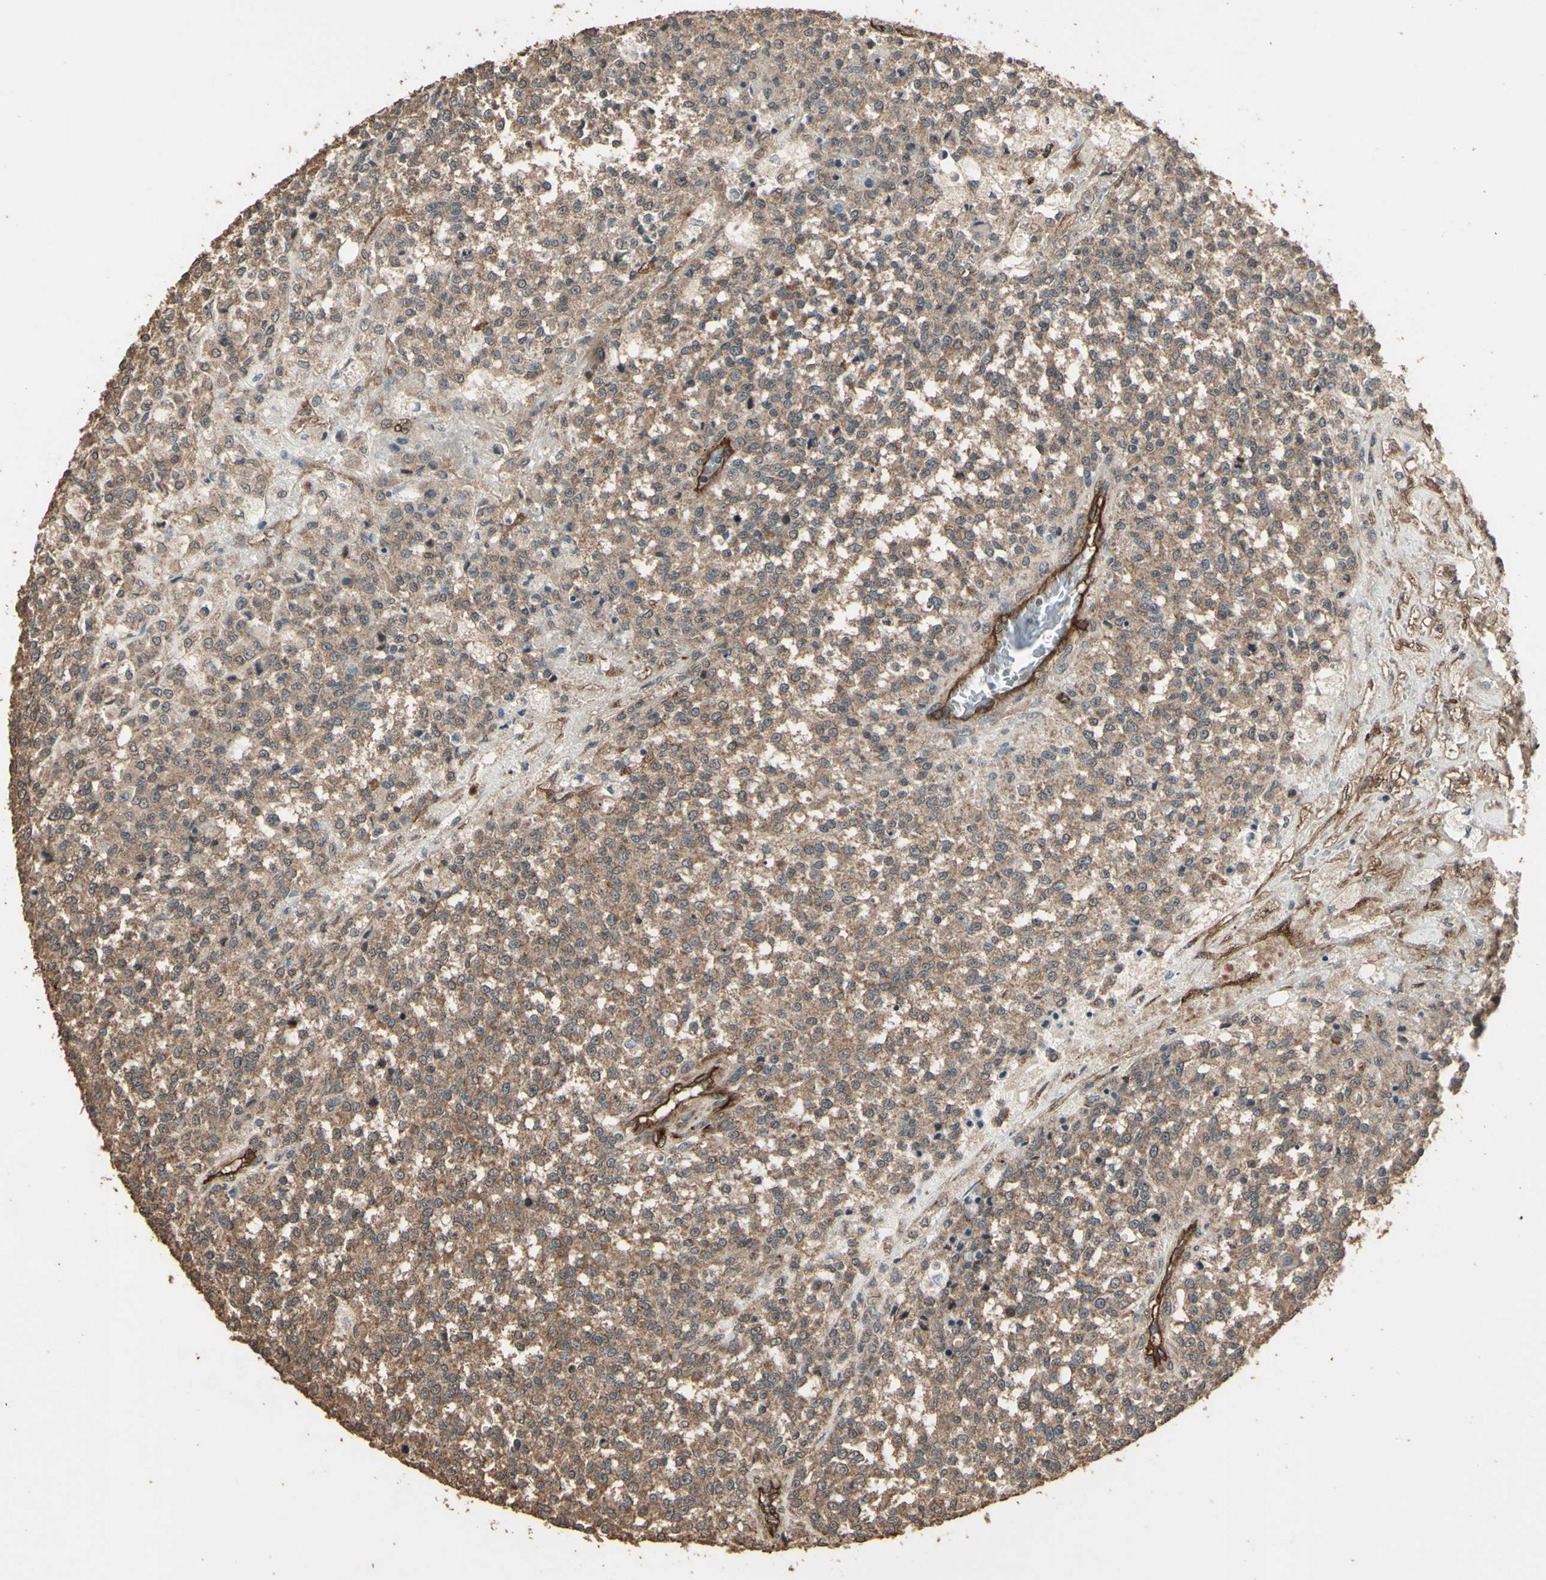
{"staining": {"intensity": "moderate", "quantity": ">75%", "location": "cytoplasmic/membranous"}, "tissue": "testis cancer", "cell_type": "Tumor cells", "image_type": "cancer", "snomed": [{"axis": "morphology", "description": "Seminoma, NOS"}, {"axis": "topography", "description": "Testis"}], "caption": "Protein staining by IHC displays moderate cytoplasmic/membranous staining in approximately >75% of tumor cells in seminoma (testis).", "gene": "TSPO", "patient": {"sex": "male", "age": 59}}